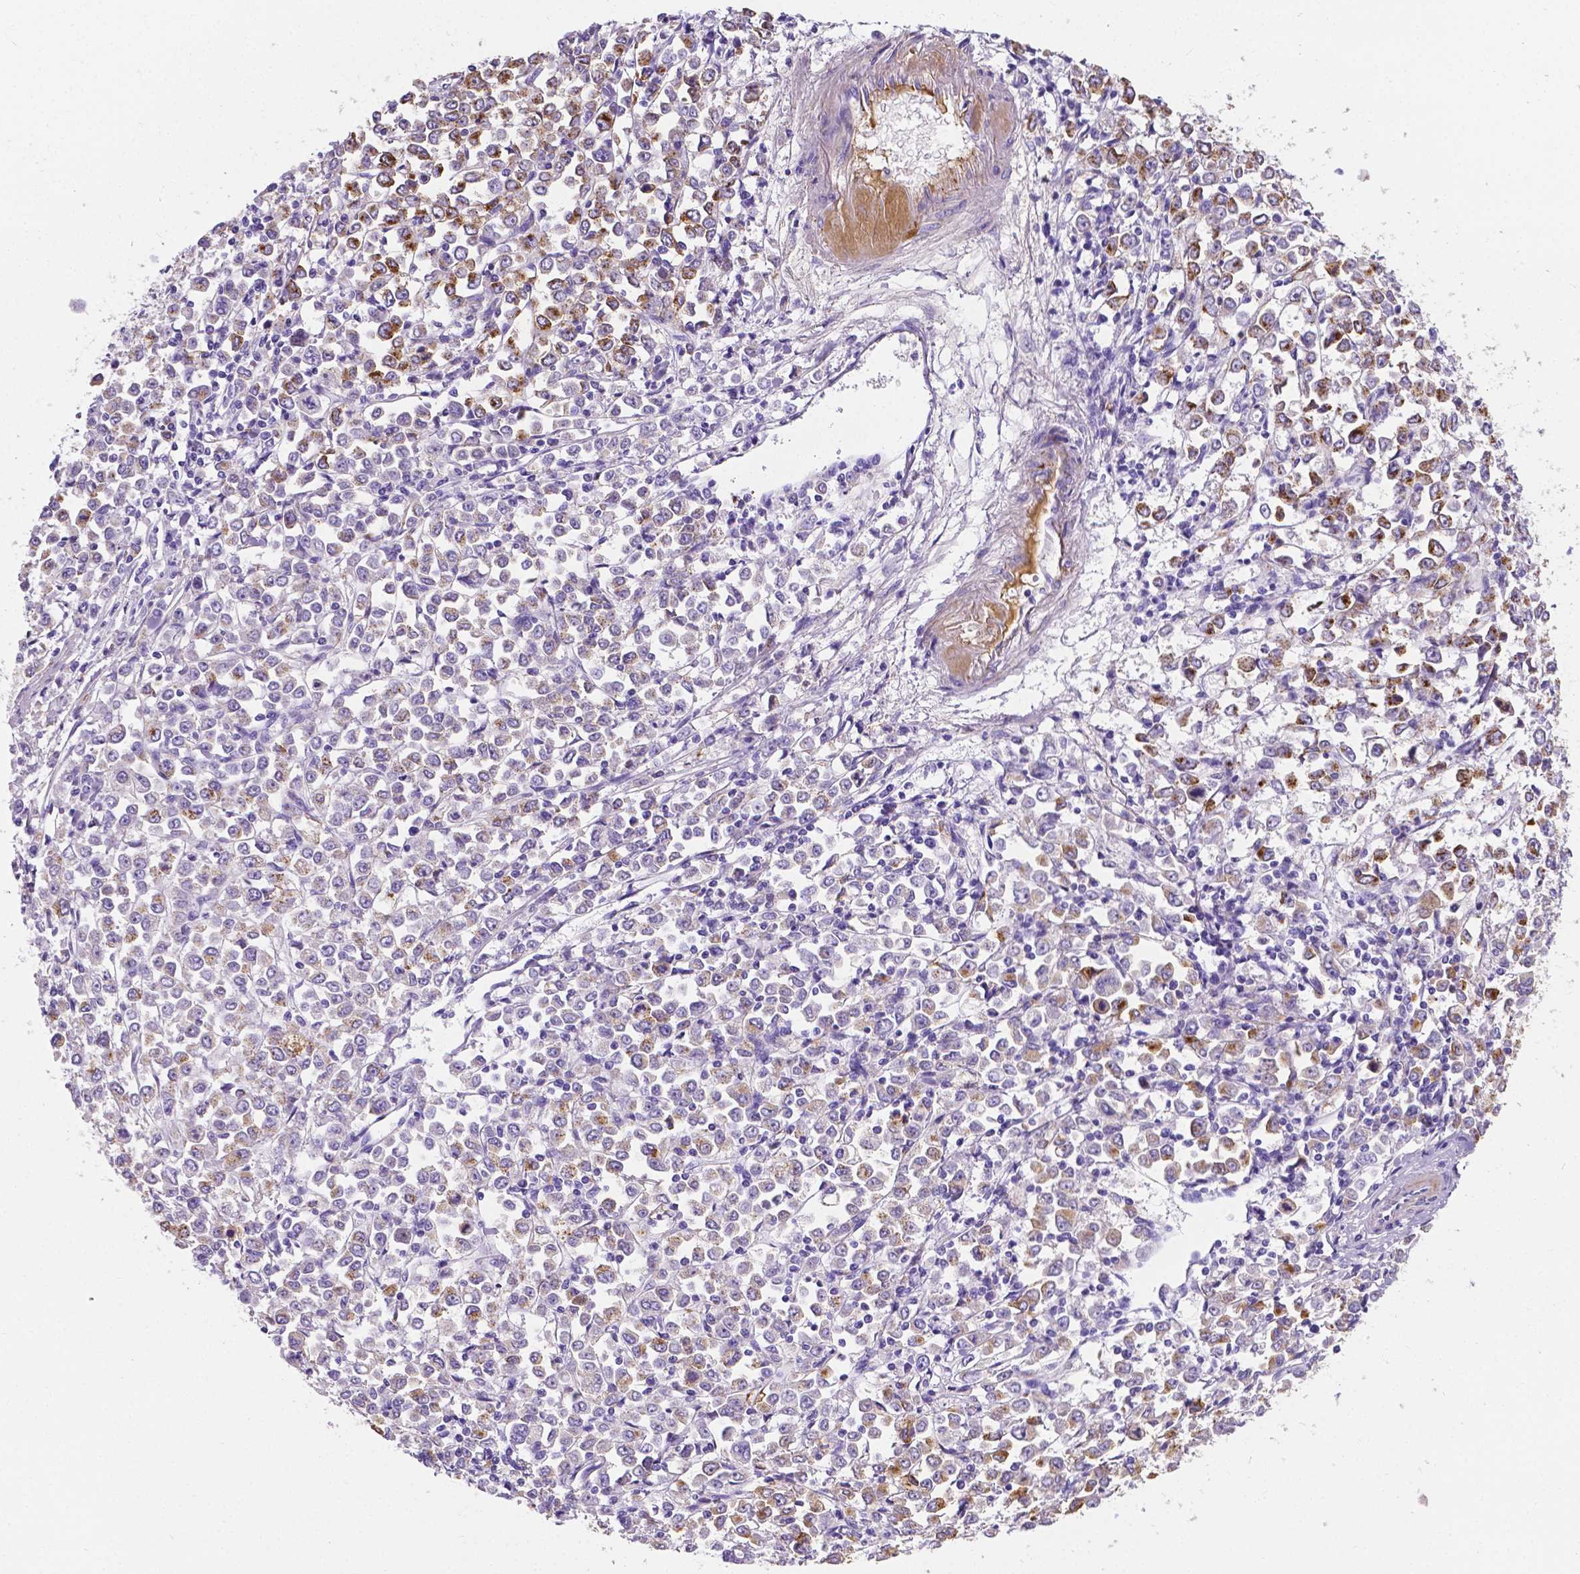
{"staining": {"intensity": "moderate", "quantity": "<25%", "location": "cytoplasmic/membranous"}, "tissue": "stomach cancer", "cell_type": "Tumor cells", "image_type": "cancer", "snomed": [{"axis": "morphology", "description": "Adenocarcinoma, NOS"}, {"axis": "topography", "description": "Stomach, upper"}], "caption": "A low amount of moderate cytoplasmic/membranous expression is seen in about <25% of tumor cells in stomach cancer (adenocarcinoma) tissue.", "gene": "APOE", "patient": {"sex": "male", "age": 70}}